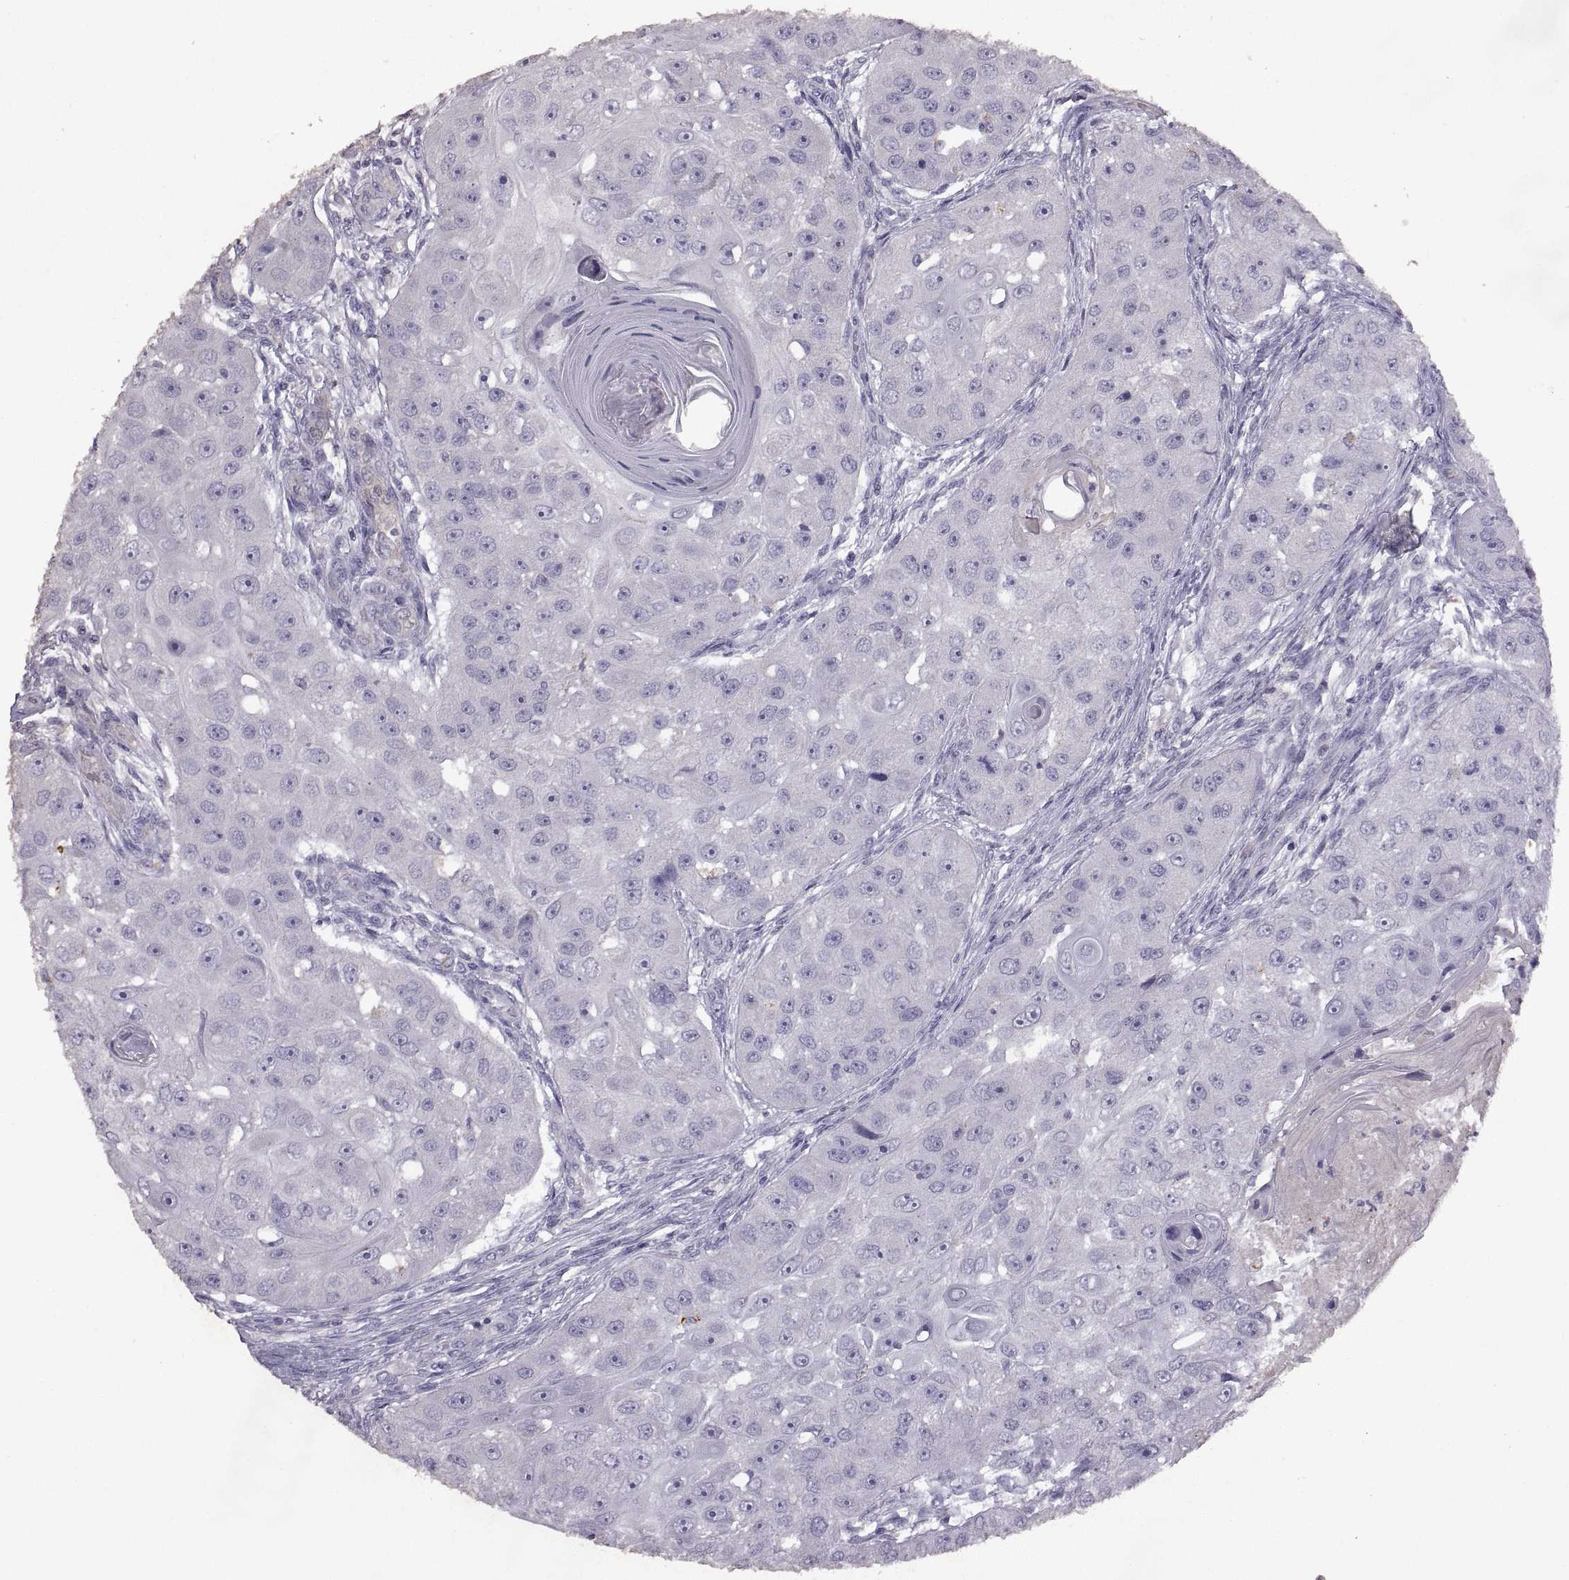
{"staining": {"intensity": "negative", "quantity": "none", "location": "none"}, "tissue": "head and neck cancer", "cell_type": "Tumor cells", "image_type": "cancer", "snomed": [{"axis": "morphology", "description": "Squamous cell carcinoma, NOS"}, {"axis": "topography", "description": "Head-Neck"}], "caption": "The IHC histopathology image has no significant staining in tumor cells of head and neck cancer tissue. (DAB immunohistochemistry (IHC) with hematoxylin counter stain).", "gene": "DEFB136", "patient": {"sex": "male", "age": 51}}